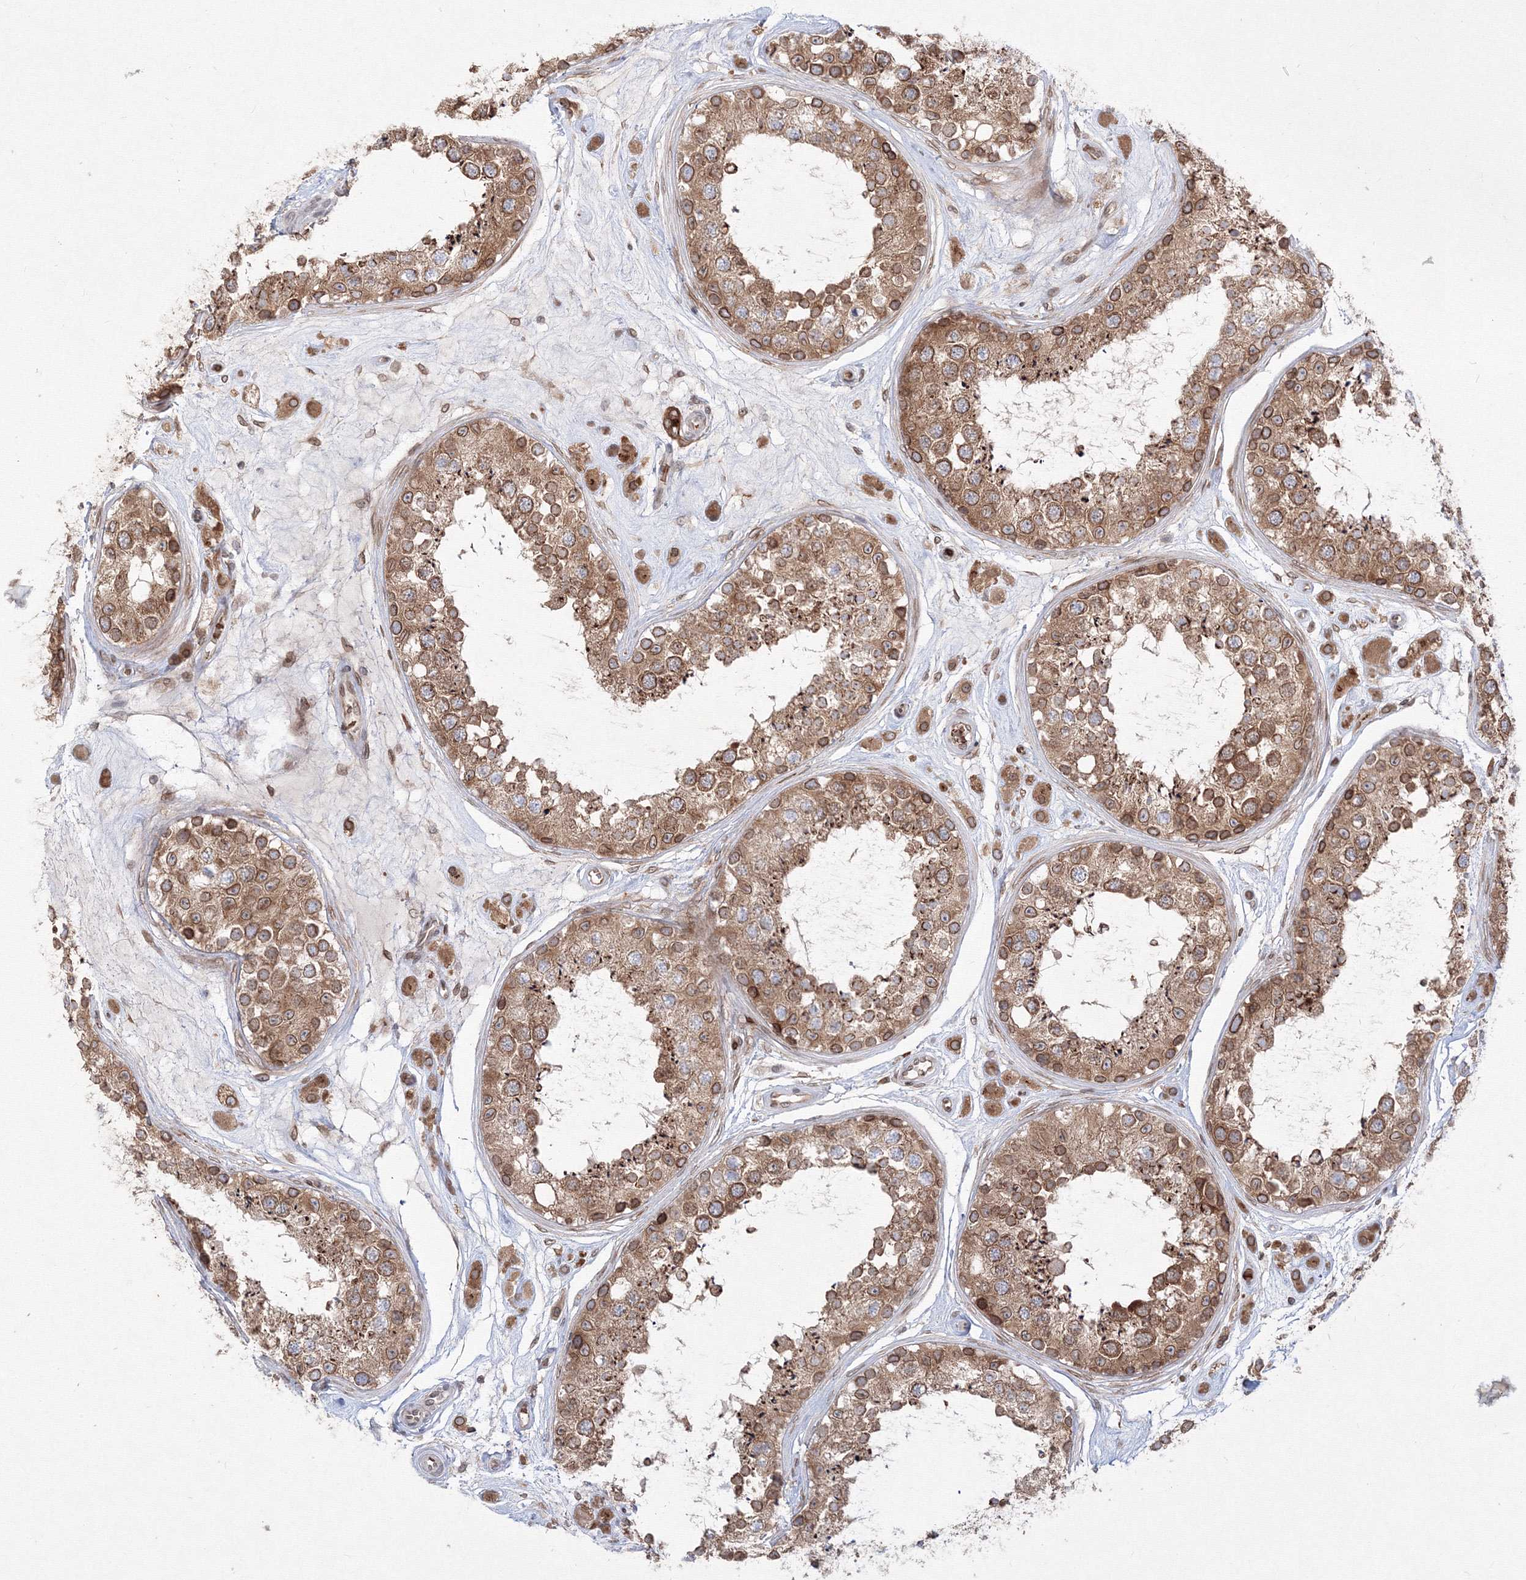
{"staining": {"intensity": "moderate", "quantity": ">75%", "location": "cytoplasmic/membranous"}, "tissue": "testis", "cell_type": "Cells in seminiferous ducts", "image_type": "normal", "snomed": [{"axis": "morphology", "description": "Normal tissue, NOS"}, {"axis": "topography", "description": "Testis"}], "caption": "Immunohistochemical staining of unremarkable human testis exhibits >75% levels of moderate cytoplasmic/membranous protein positivity in about >75% of cells in seminiferous ducts. The staining was performed using DAB to visualize the protein expression in brown, while the nuclei were stained in blue with hematoxylin (Magnification: 20x).", "gene": "DNAJB2", "patient": {"sex": "male", "age": 25}}